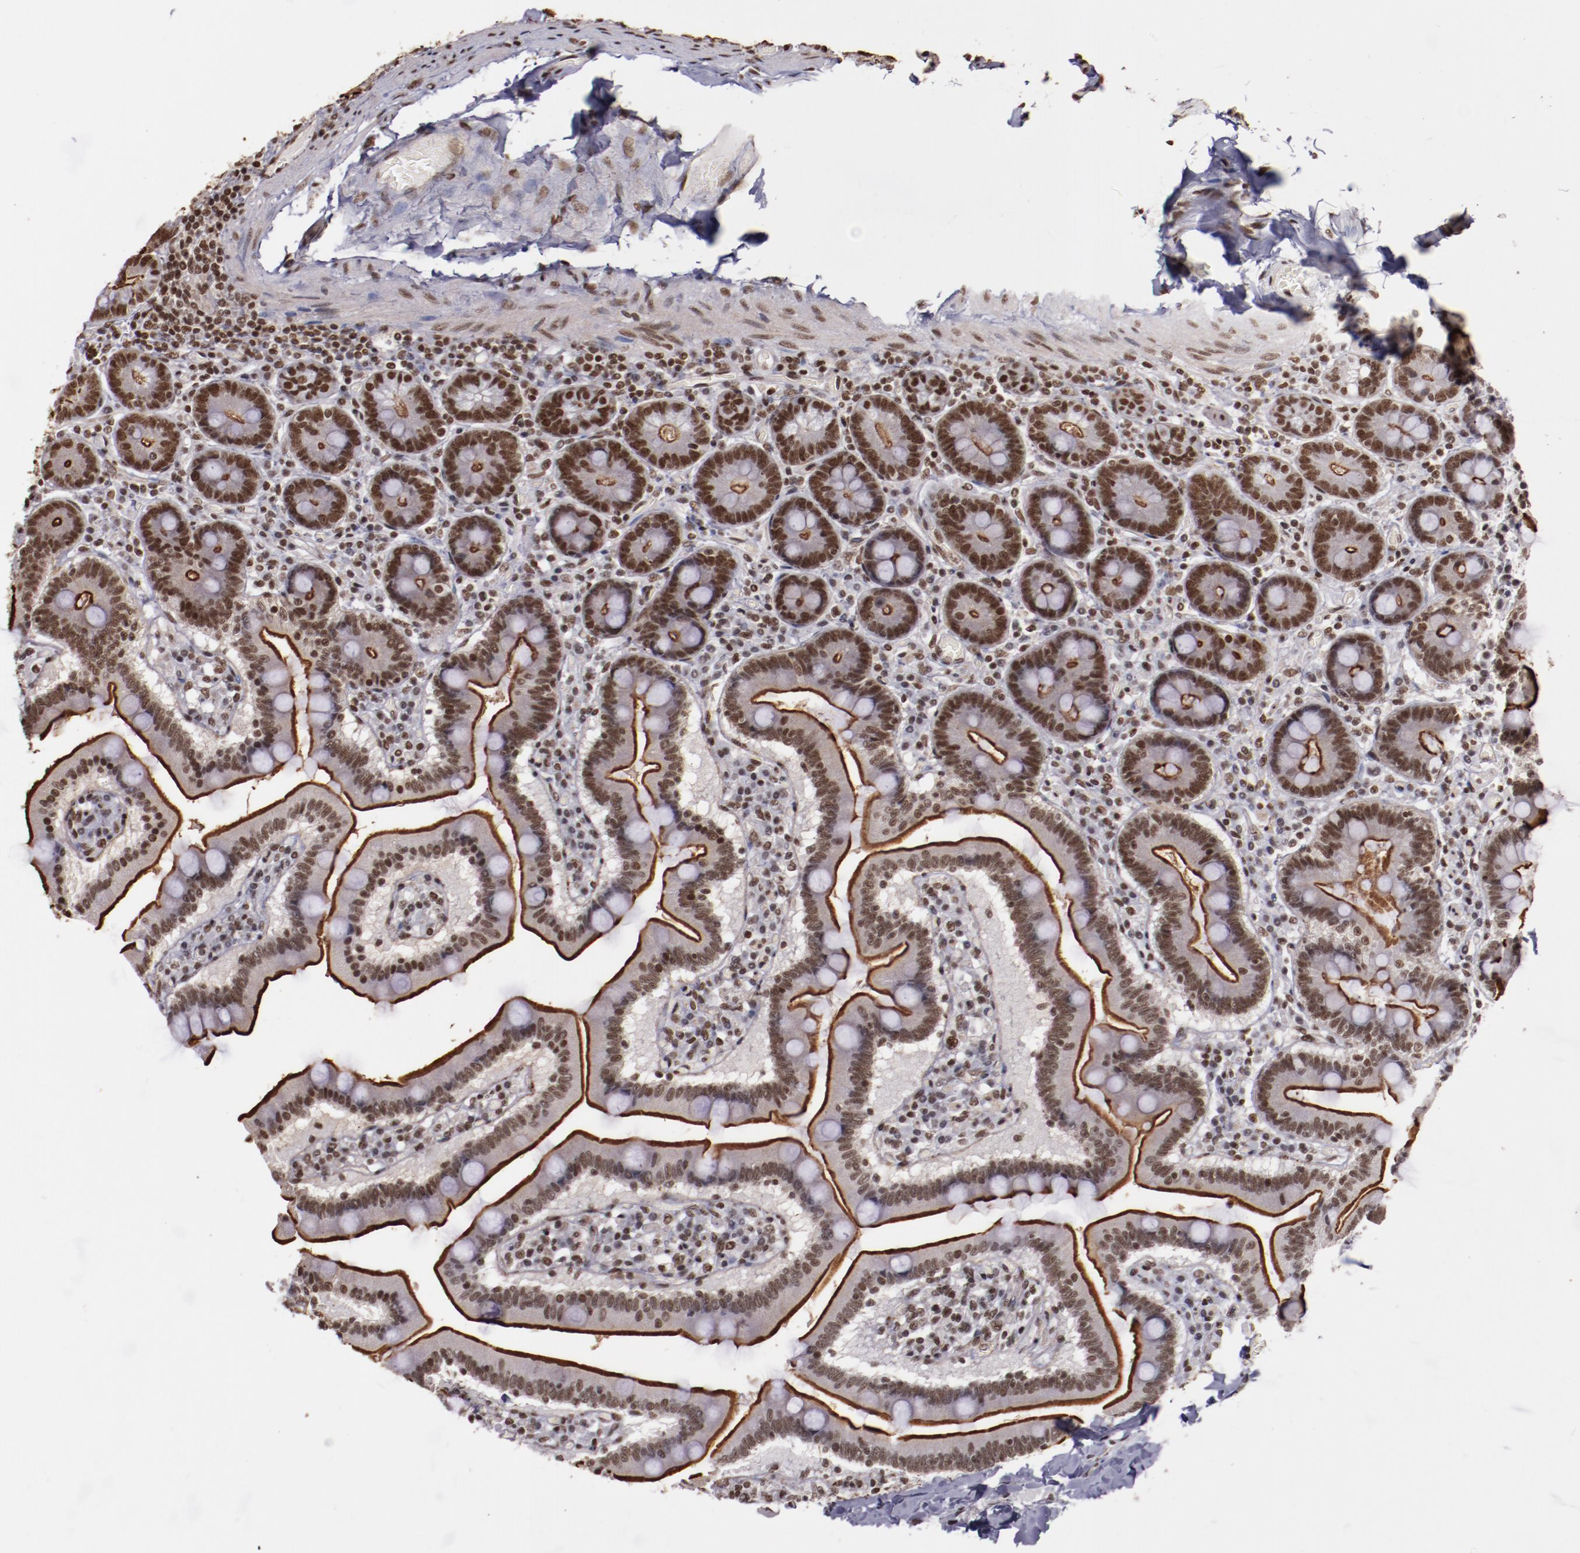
{"staining": {"intensity": "strong", "quantity": ">75%", "location": "nuclear"}, "tissue": "duodenum", "cell_type": "Glandular cells", "image_type": "normal", "snomed": [{"axis": "morphology", "description": "Normal tissue, NOS"}, {"axis": "topography", "description": "Duodenum"}], "caption": "A brown stain highlights strong nuclear positivity of a protein in glandular cells of unremarkable human duodenum. The staining was performed using DAB (3,3'-diaminobenzidine) to visualize the protein expression in brown, while the nuclei were stained in blue with hematoxylin (Magnification: 20x).", "gene": "STAG2", "patient": {"sex": "male", "age": 66}}